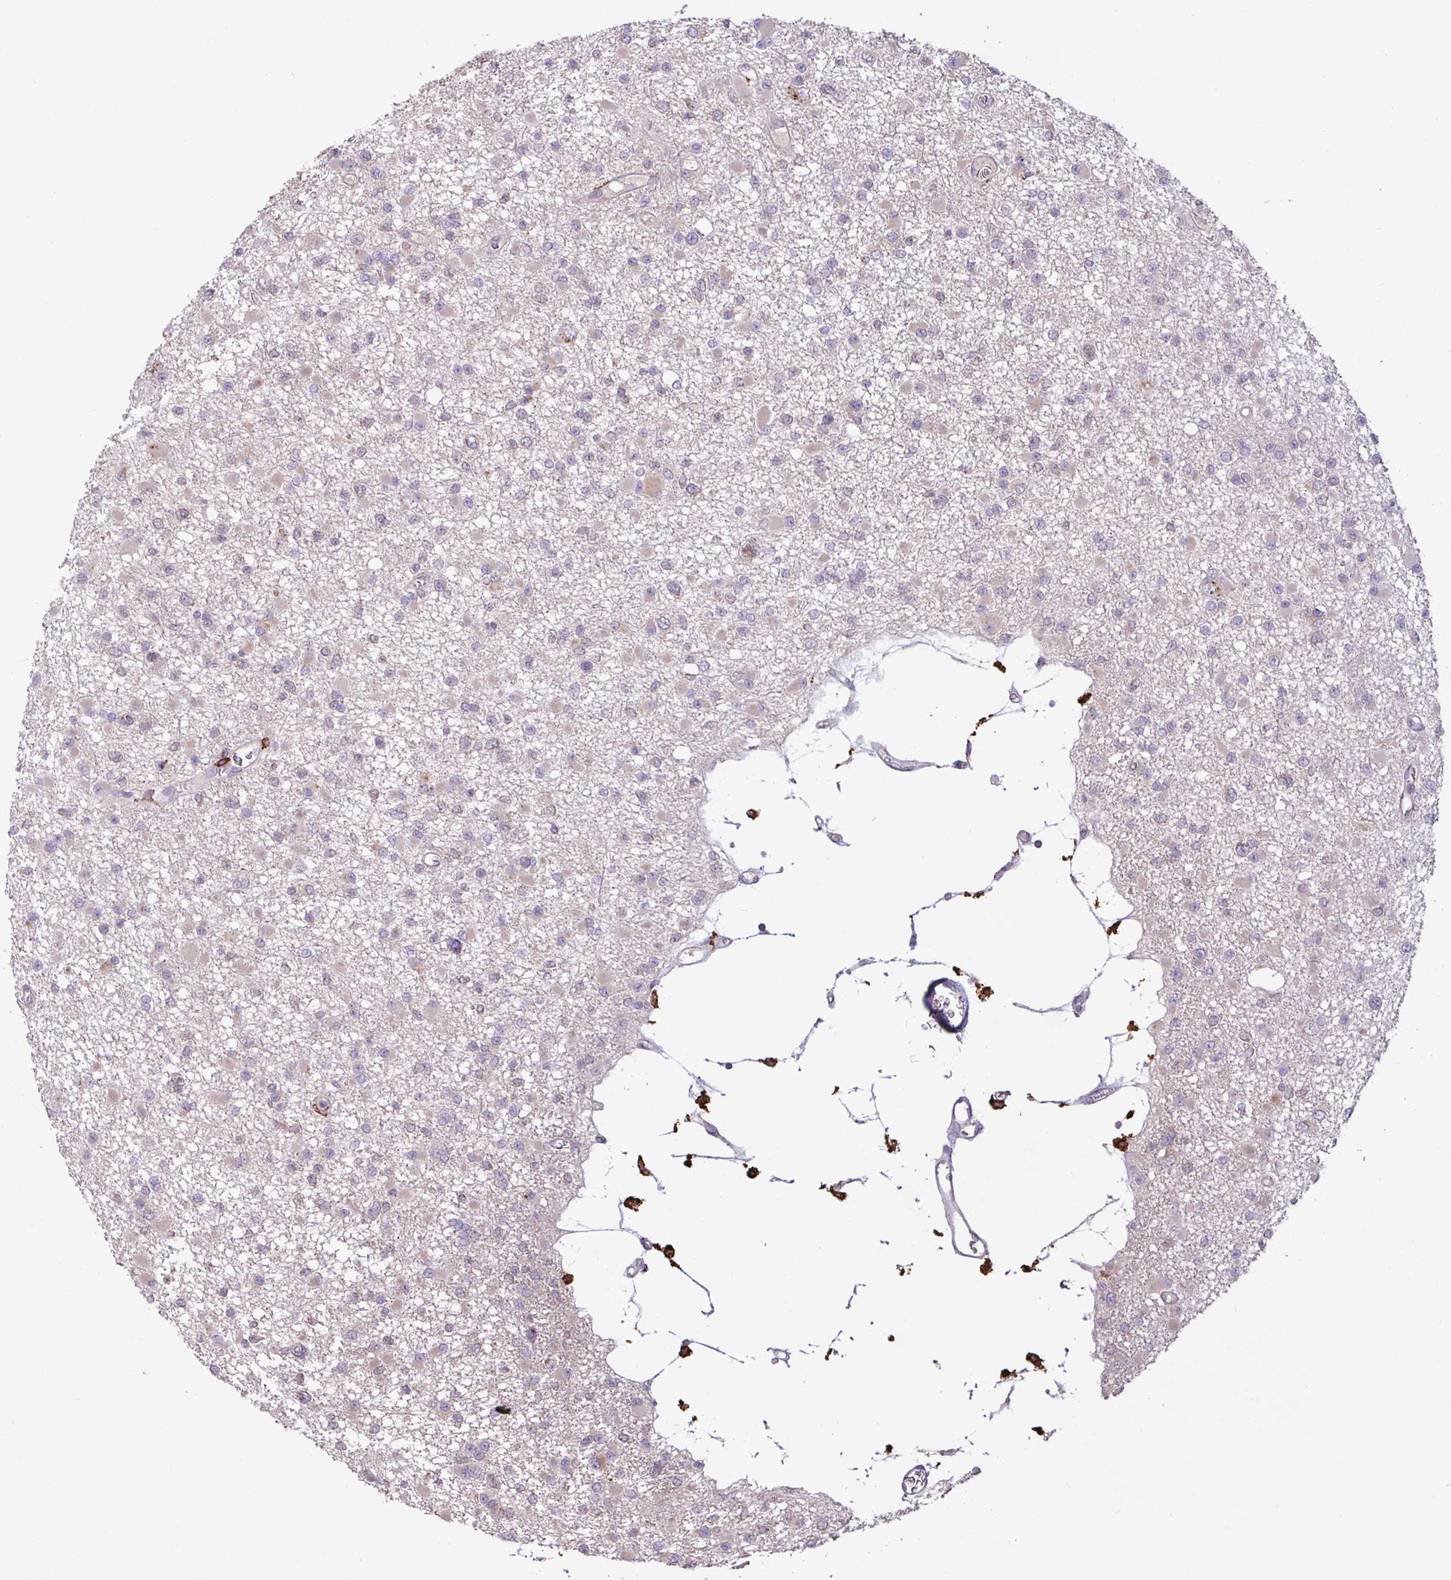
{"staining": {"intensity": "negative", "quantity": "none", "location": "none"}, "tissue": "glioma", "cell_type": "Tumor cells", "image_type": "cancer", "snomed": [{"axis": "morphology", "description": "Glioma, malignant, Low grade"}, {"axis": "topography", "description": "Brain"}], "caption": "A micrograph of glioma stained for a protein exhibits no brown staining in tumor cells.", "gene": "ARHGEF25", "patient": {"sex": "female", "age": 22}}